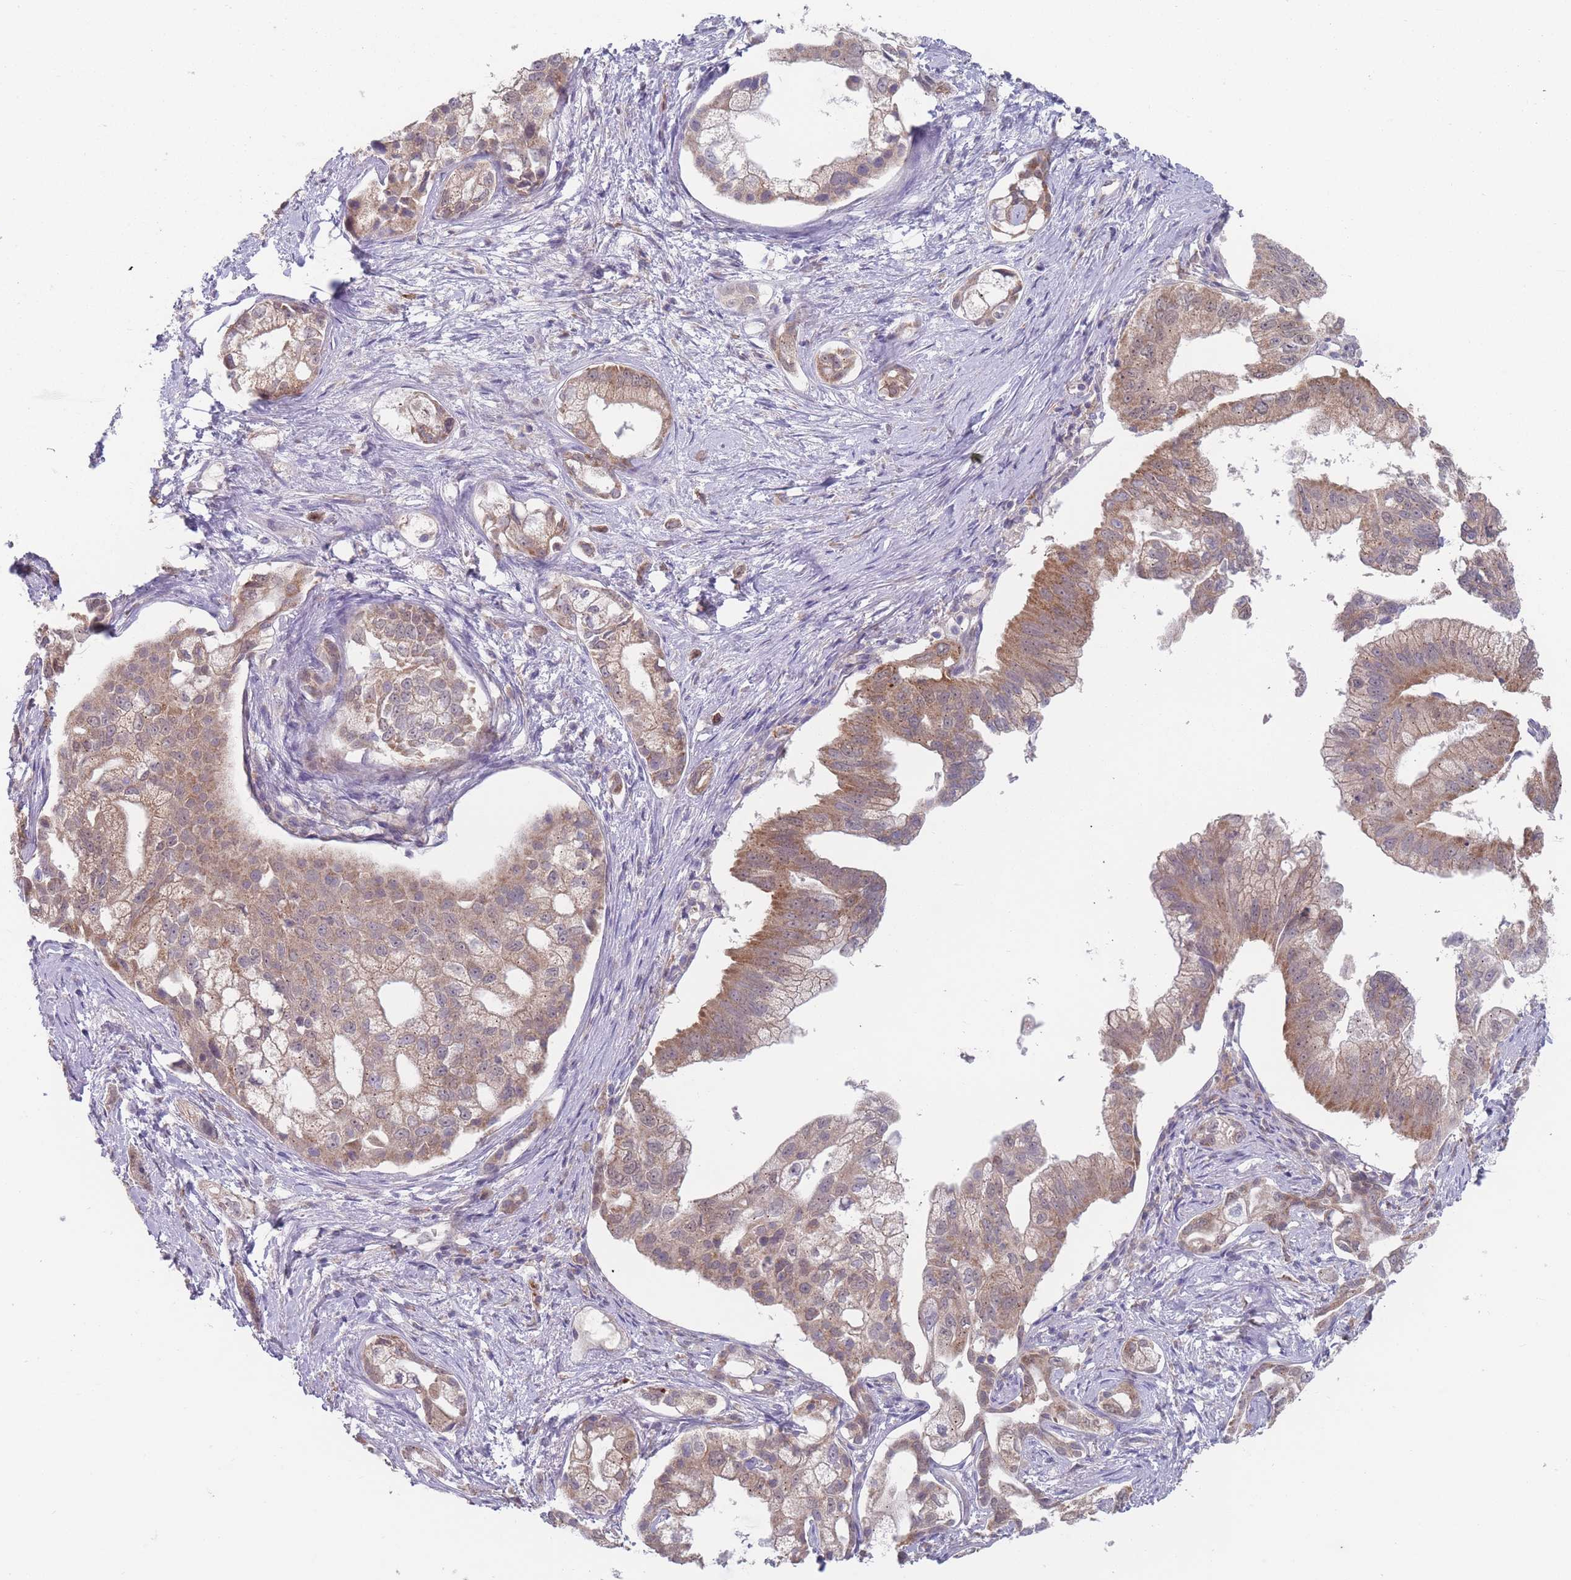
{"staining": {"intensity": "moderate", "quantity": ">75%", "location": "cytoplasmic/membranous,nuclear"}, "tissue": "pancreatic cancer", "cell_type": "Tumor cells", "image_type": "cancer", "snomed": [{"axis": "morphology", "description": "Adenocarcinoma, NOS"}, {"axis": "topography", "description": "Pancreas"}], "caption": "Immunohistochemistry (IHC) of adenocarcinoma (pancreatic) exhibits medium levels of moderate cytoplasmic/membranous and nuclear expression in approximately >75% of tumor cells. (Brightfield microscopy of DAB IHC at high magnification).", "gene": "PEX7", "patient": {"sex": "male", "age": 70}}